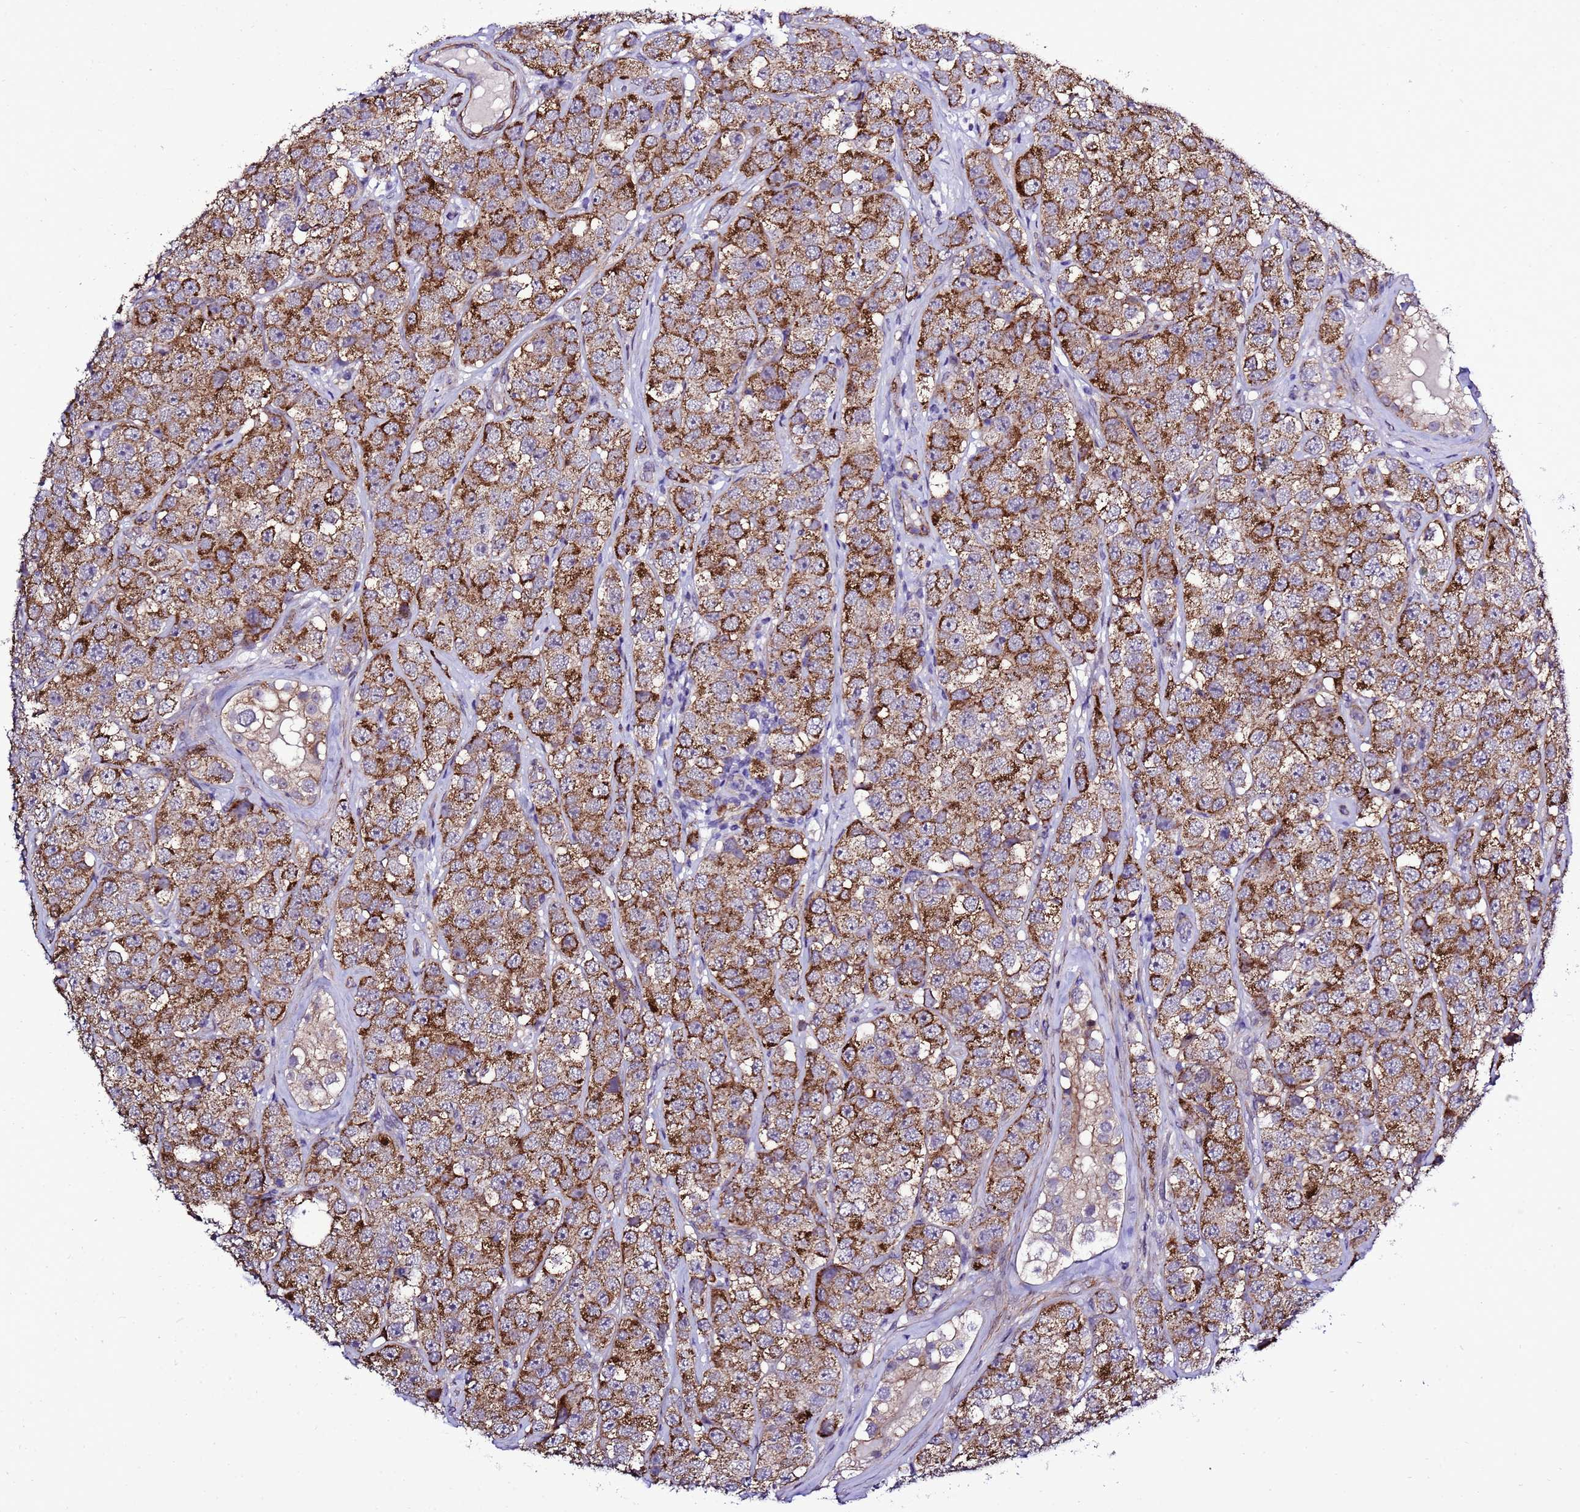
{"staining": {"intensity": "strong", "quantity": ">75%", "location": "cytoplasmic/membranous"}, "tissue": "testis cancer", "cell_type": "Tumor cells", "image_type": "cancer", "snomed": [{"axis": "morphology", "description": "Seminoma, NOS"}, {"axis": "topography", "description": "Testis"}], "caption": "Strong cytoplasmic/membranous expression for a protein is seen in approximately >75% of tumor cells of seminoma (testis) using immunohistochemistry.", "gene": "GZF1", "patient": {"sex": "male", "age": 28}}